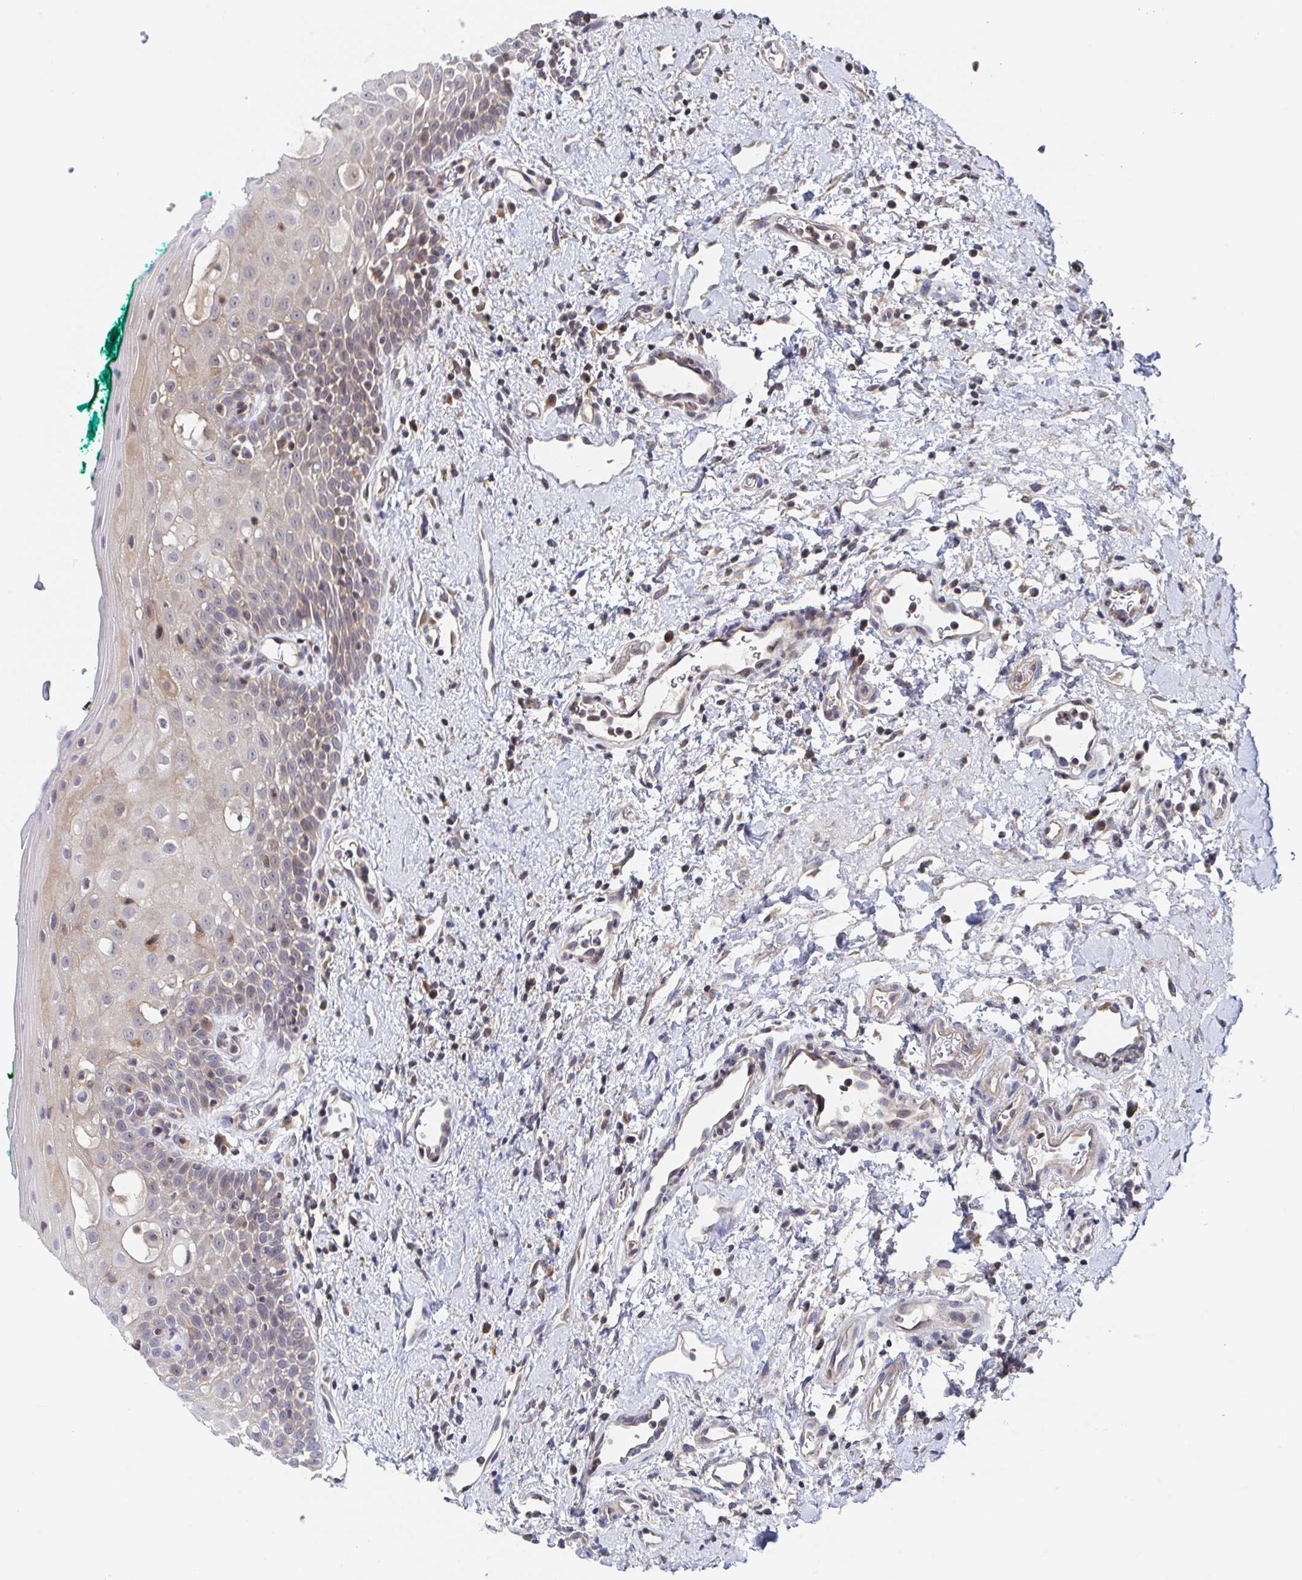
{"staining": {"intensity": "weak", "quantity": "25%-75%", "location": "cytoplasmic/membranous"}, "tissue": "oral mucosa", "cell_type": "Squamous epithelial cells", "image_type": "normal", "snomed": [{"axis": "morphology", "description": "Normal tissue, NOS"}, {"axis": "topography", "description": "Oral tissue"}], "caption": "Weak cytoplasmic/membranous staining is identified in about 25%-75% of squamous epithelial cells in unremarkable oral mucosa. (Brightfield microscopy of DAB IHC at high magnification).", "gene": "DHRS12", "patient": {"sex": "female", "age": 70}}